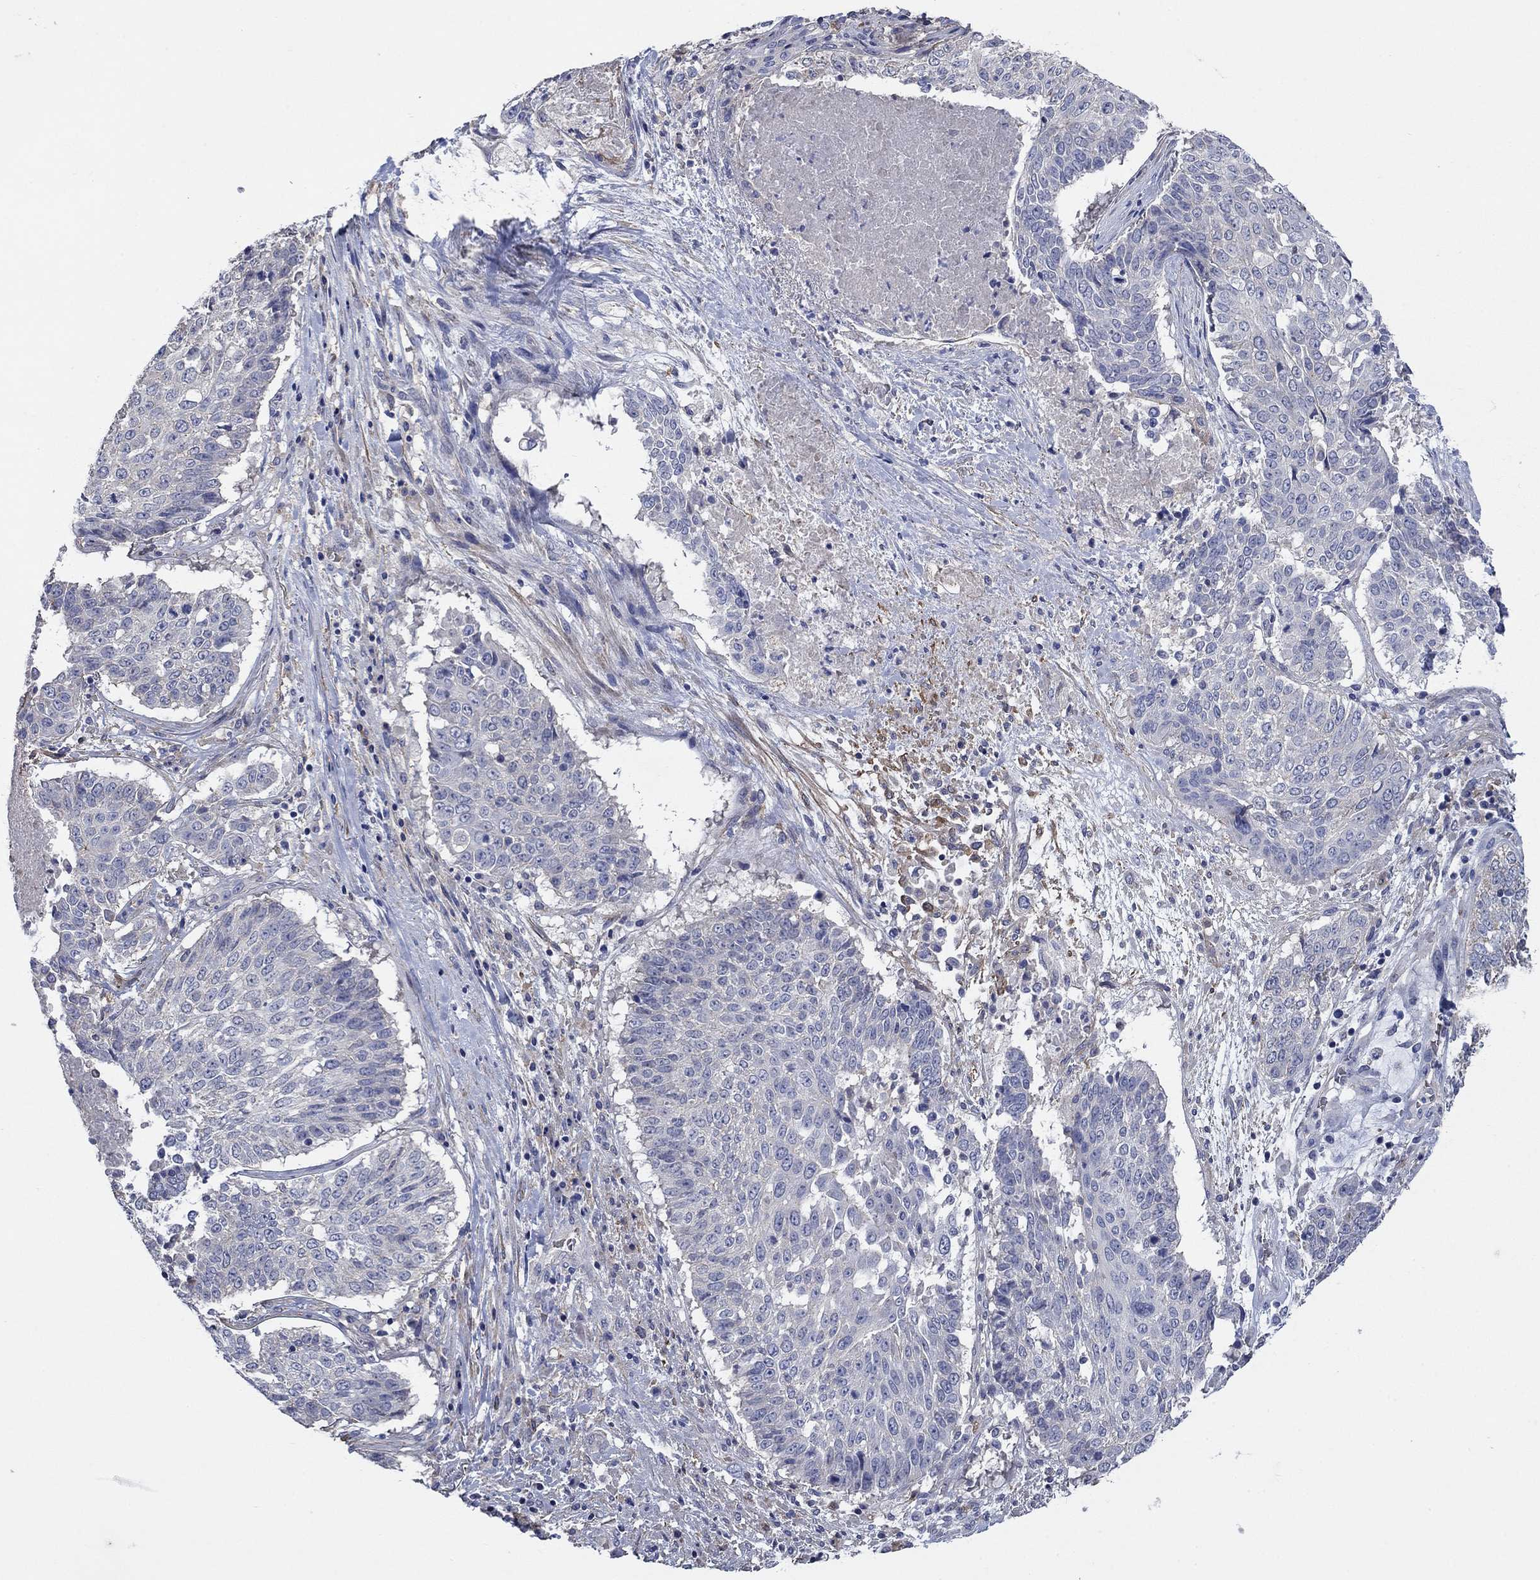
{"staining": {"intensity": "negative", "quantity": "none", "location": "none"}, "tissue": "lung cancer", "cell_type": "Tumor cells", "image_type": "cancer", "snomed": [{"axis": "morphology", "description": "Squamous cell carcinoma, NOS"}, {"axis": "topography", "description": "Lung"}], "caption": "Immunohistochemistry of squamous cell carcinoma (lung) exhibits no expression in tumor cells.", "gene": "FLNC", "patient": {"sex": "male", "age": 64}}